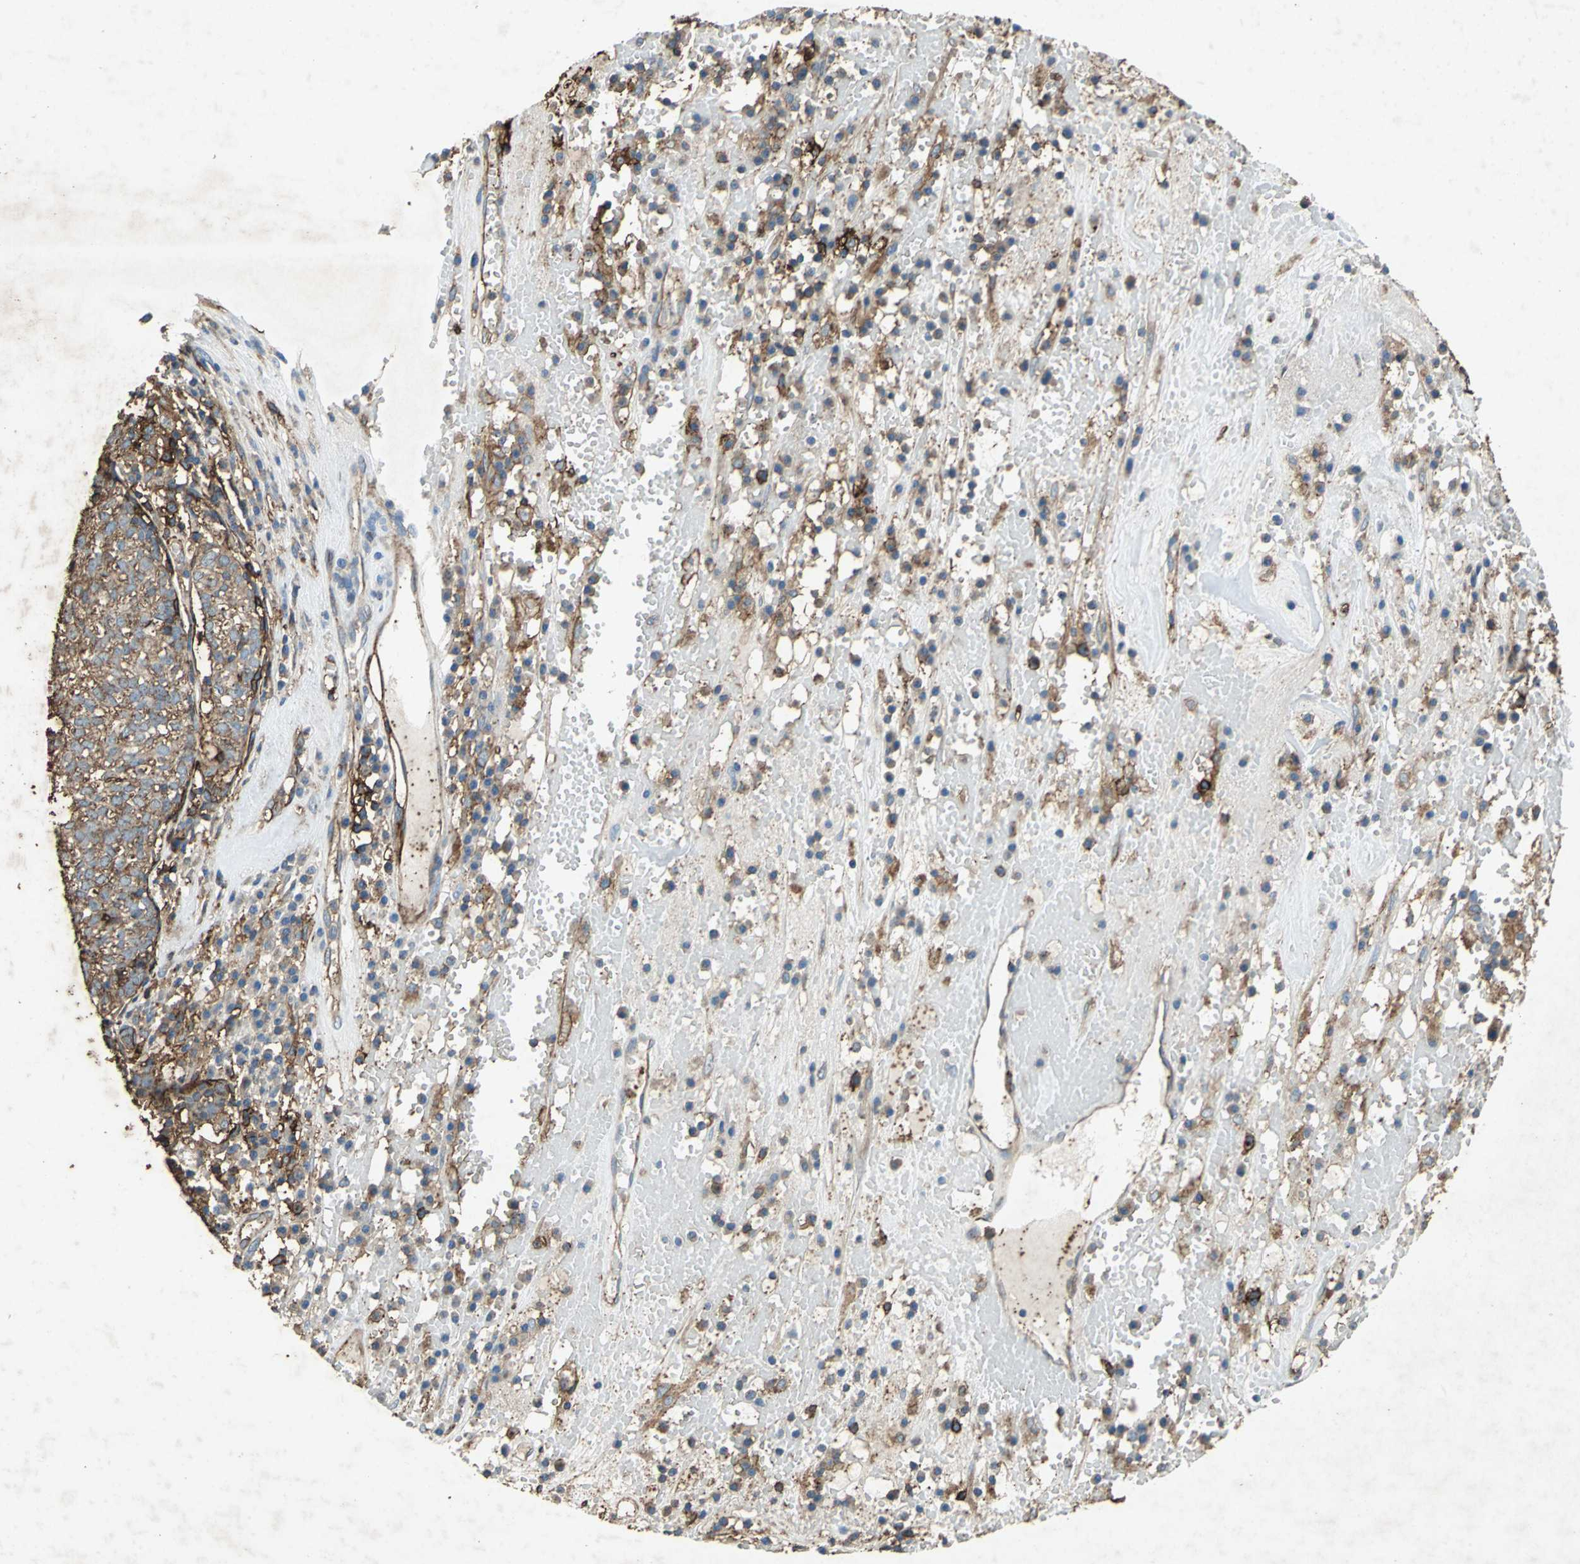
{"staining": {"intensity": "moderate", "quantity": ">75%", "location": "cytoplasmic/membranous"}, "tissue": "head and neck cancer", "cell_type": "Tumor cells", "image_type": "cancer", "snomed": [{"axis": "morphology", "description": "Adenocarcinoma, NOS"}, {"axis": "topography", "description": "Salivary gland"}, {"axis": "topography", "description": "Head-Neck"}], "caption": "Head and neck adenocarcinoma stained with a protein marker shows moderate staining in tumor cells.", "gene": "CCR6", "patient": {"sex": "female", "age": 65}}